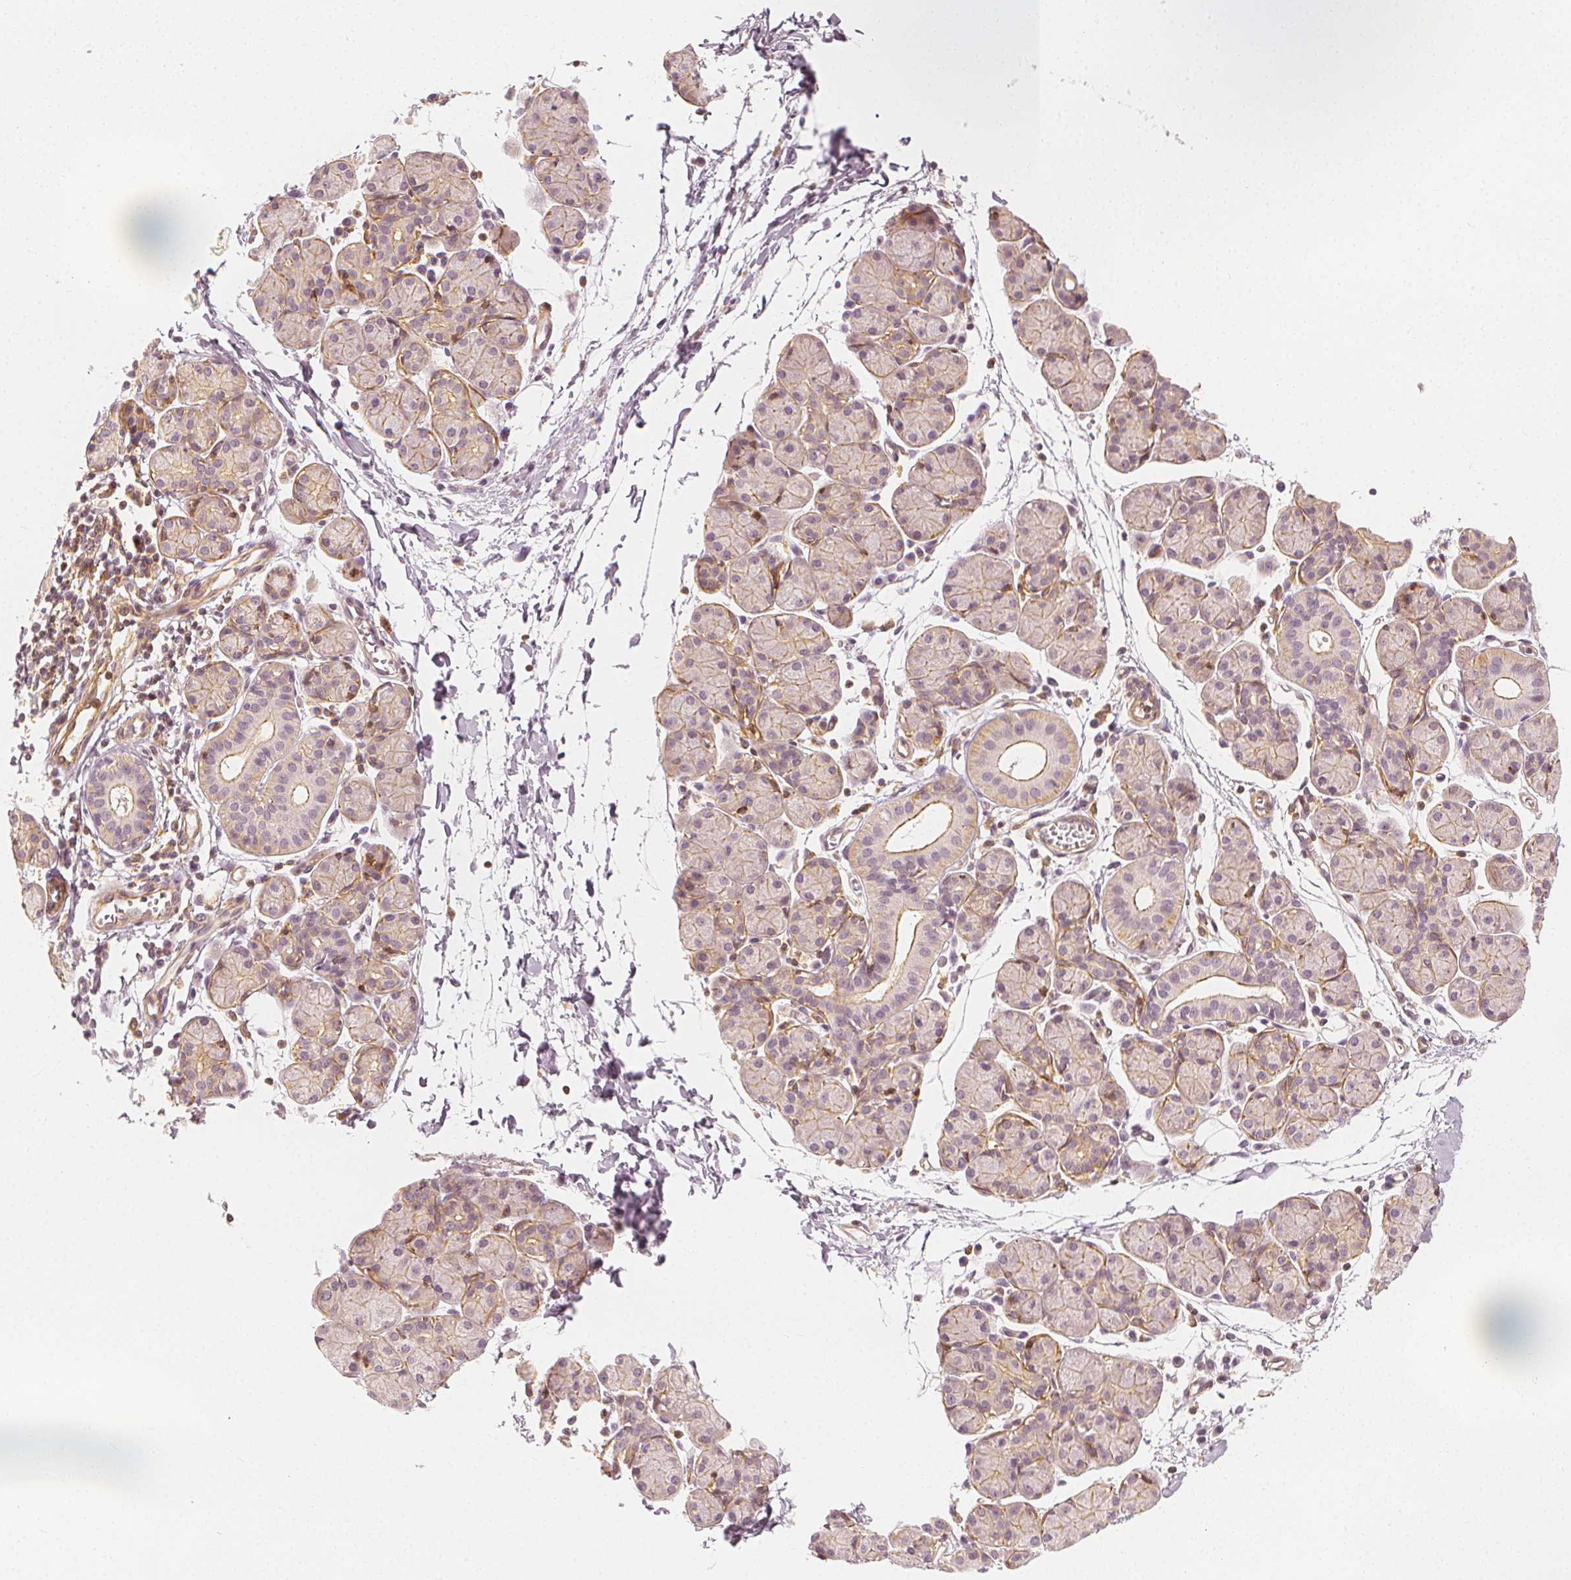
{"staining": {"intensity": "moderate", "quantity": "<25%", "location": "cytoplasmic/membranous"}, "tissue": "salivary gland", "cell_type": "Glandular cells", "image_type": "normal", "snomed": [{"axis": "morphology", "description": "Normal tissue, NOS"}, {"axis": "morphology", "description": "Inflammation, NOS"}, {"axis": "topography", "description": "Lymph node"}, {"axis": "topography", "description": "Salivary gland"}], "caption": "This micrograph exhibits unremarkable salivary gland stained with IHC to label a protein in brown. The cytoplasmic/membranous of glandular cells show moderate positivity for the protein. Nuclei are counter-stained blue.", "gene": "ARHGAP26", "patient": {"sex": "male", "age": 3}}